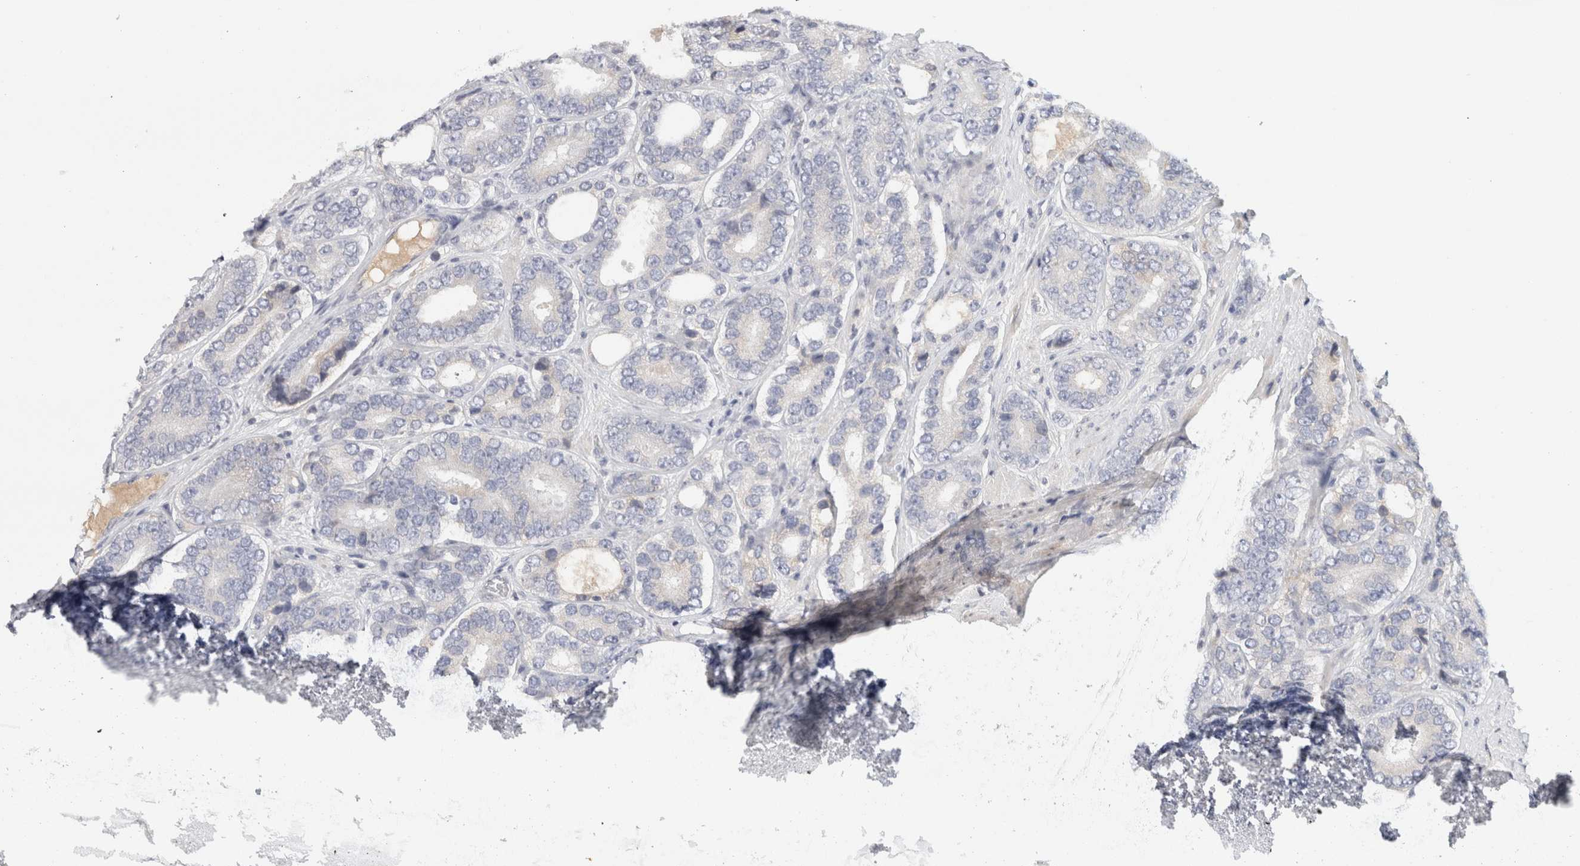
{"staining": {"intensity": "negative", "quantity": "none", "location": "none"}, "tissue": "prostate cancer", "cell_type": "Tumor cells", "image_type": "cancer", "snomed": [{"axis": "morphology", "description": "Adenocarcinoma, High grade"}, {"axis": "topography", "description": "Prostate"}], "caption": "This is a micrograph of immunohistochemistry (IHC) staining of prostate cancer (high-grade adenocarcinoma), which shows no expression in tumor cells.", "gene": "STK31", "patient": {"sex": "male", "age": 56}}